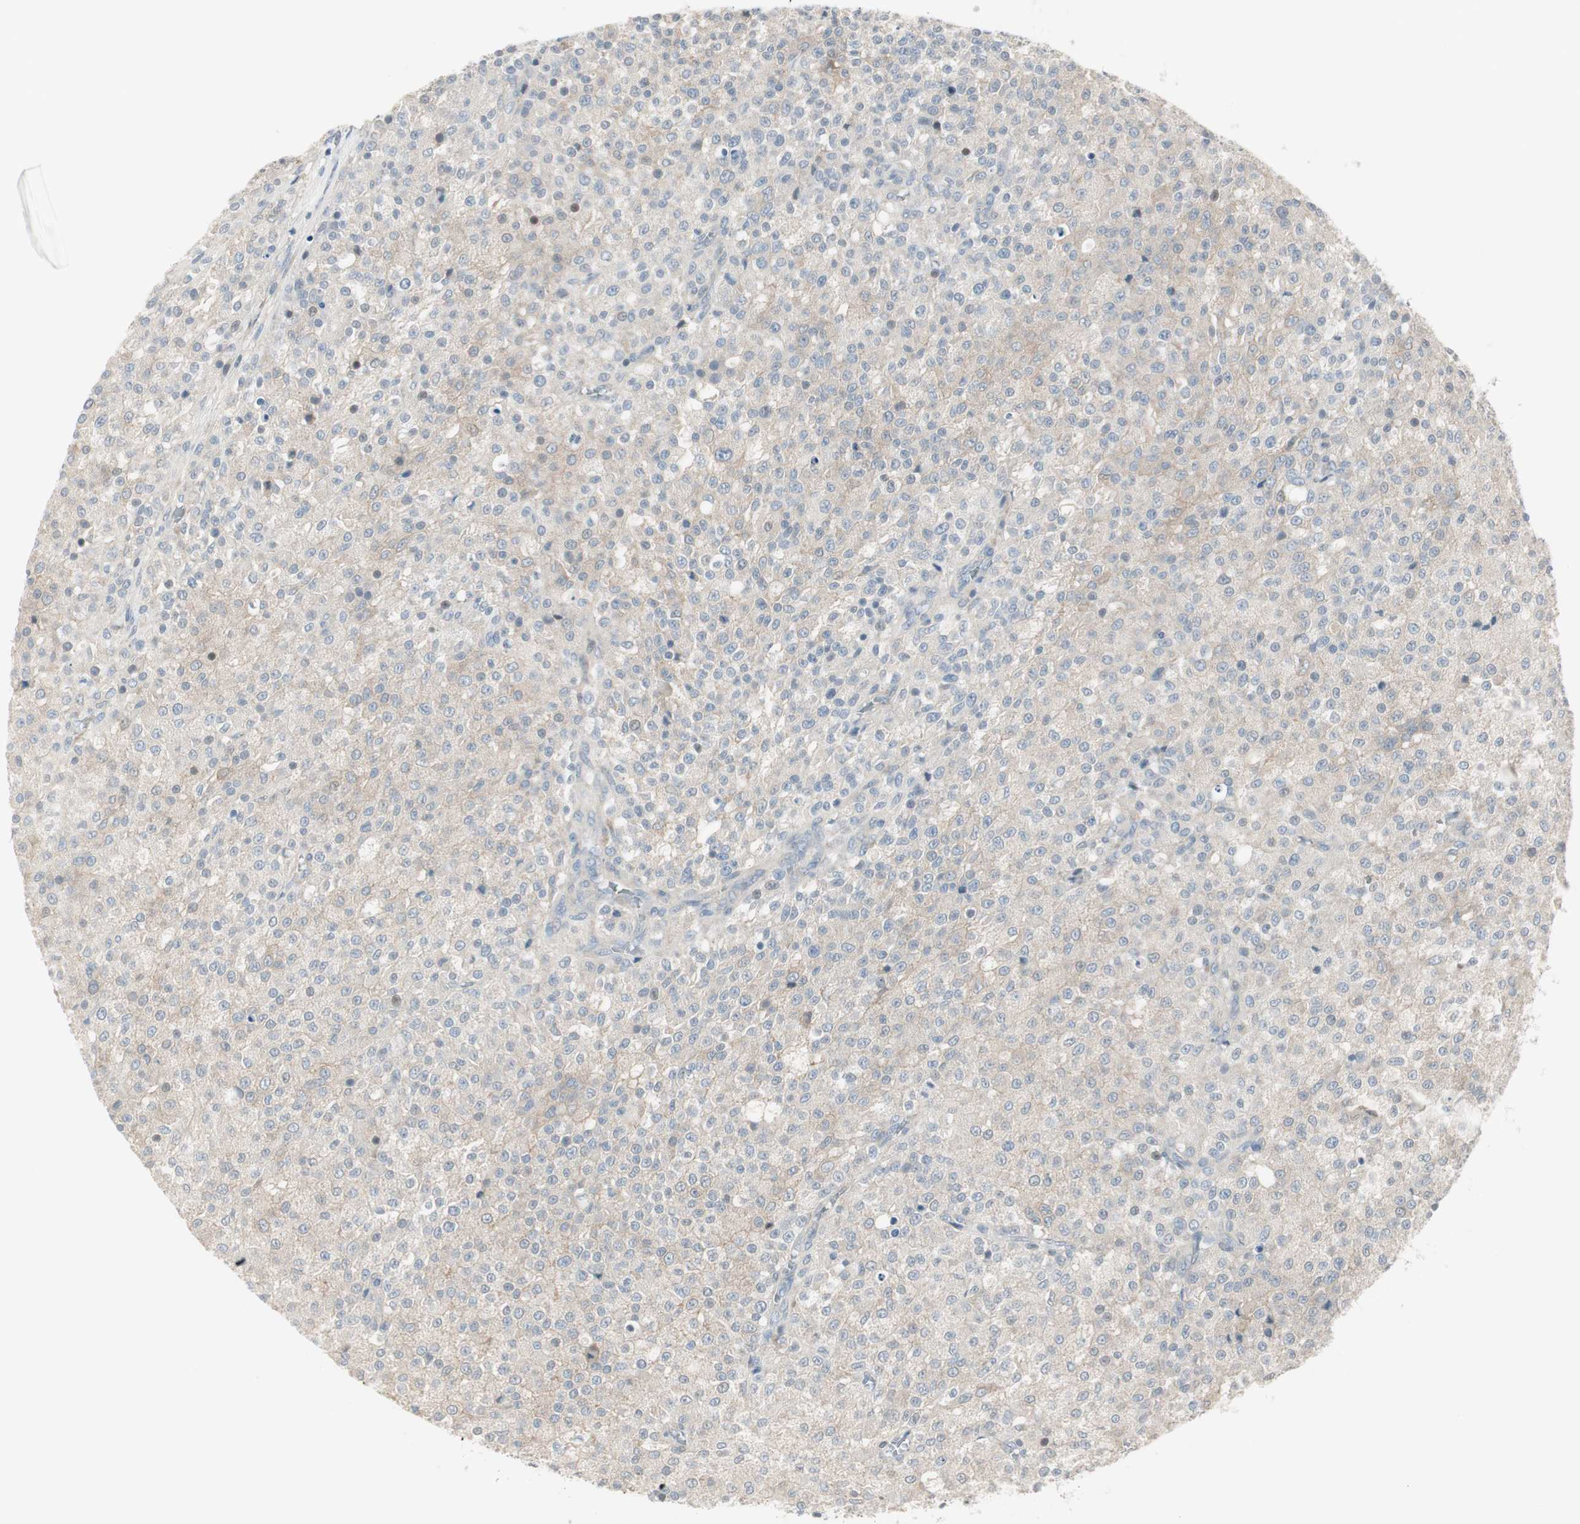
{"staining": {"intensity": "weak", "quantity": ">75%", "location": "cytoplasmic/membranous"}, "tissue": "testis cancer", "cell_type": "Tumor cells", "image_type": "cancer", "snomed": [{"axis": "morphology", "description": "Seminoma, NOS"}, {"axis": "topography", "description": "Testis"}], "caption": "Brown immunohistochemical staining in testis cancer shows weak cytoplasmic/membranous staining in approximately >75% of tumor cells.", "gene": "MAPRE3", "patient": {"sex": "male", "age": 59}}